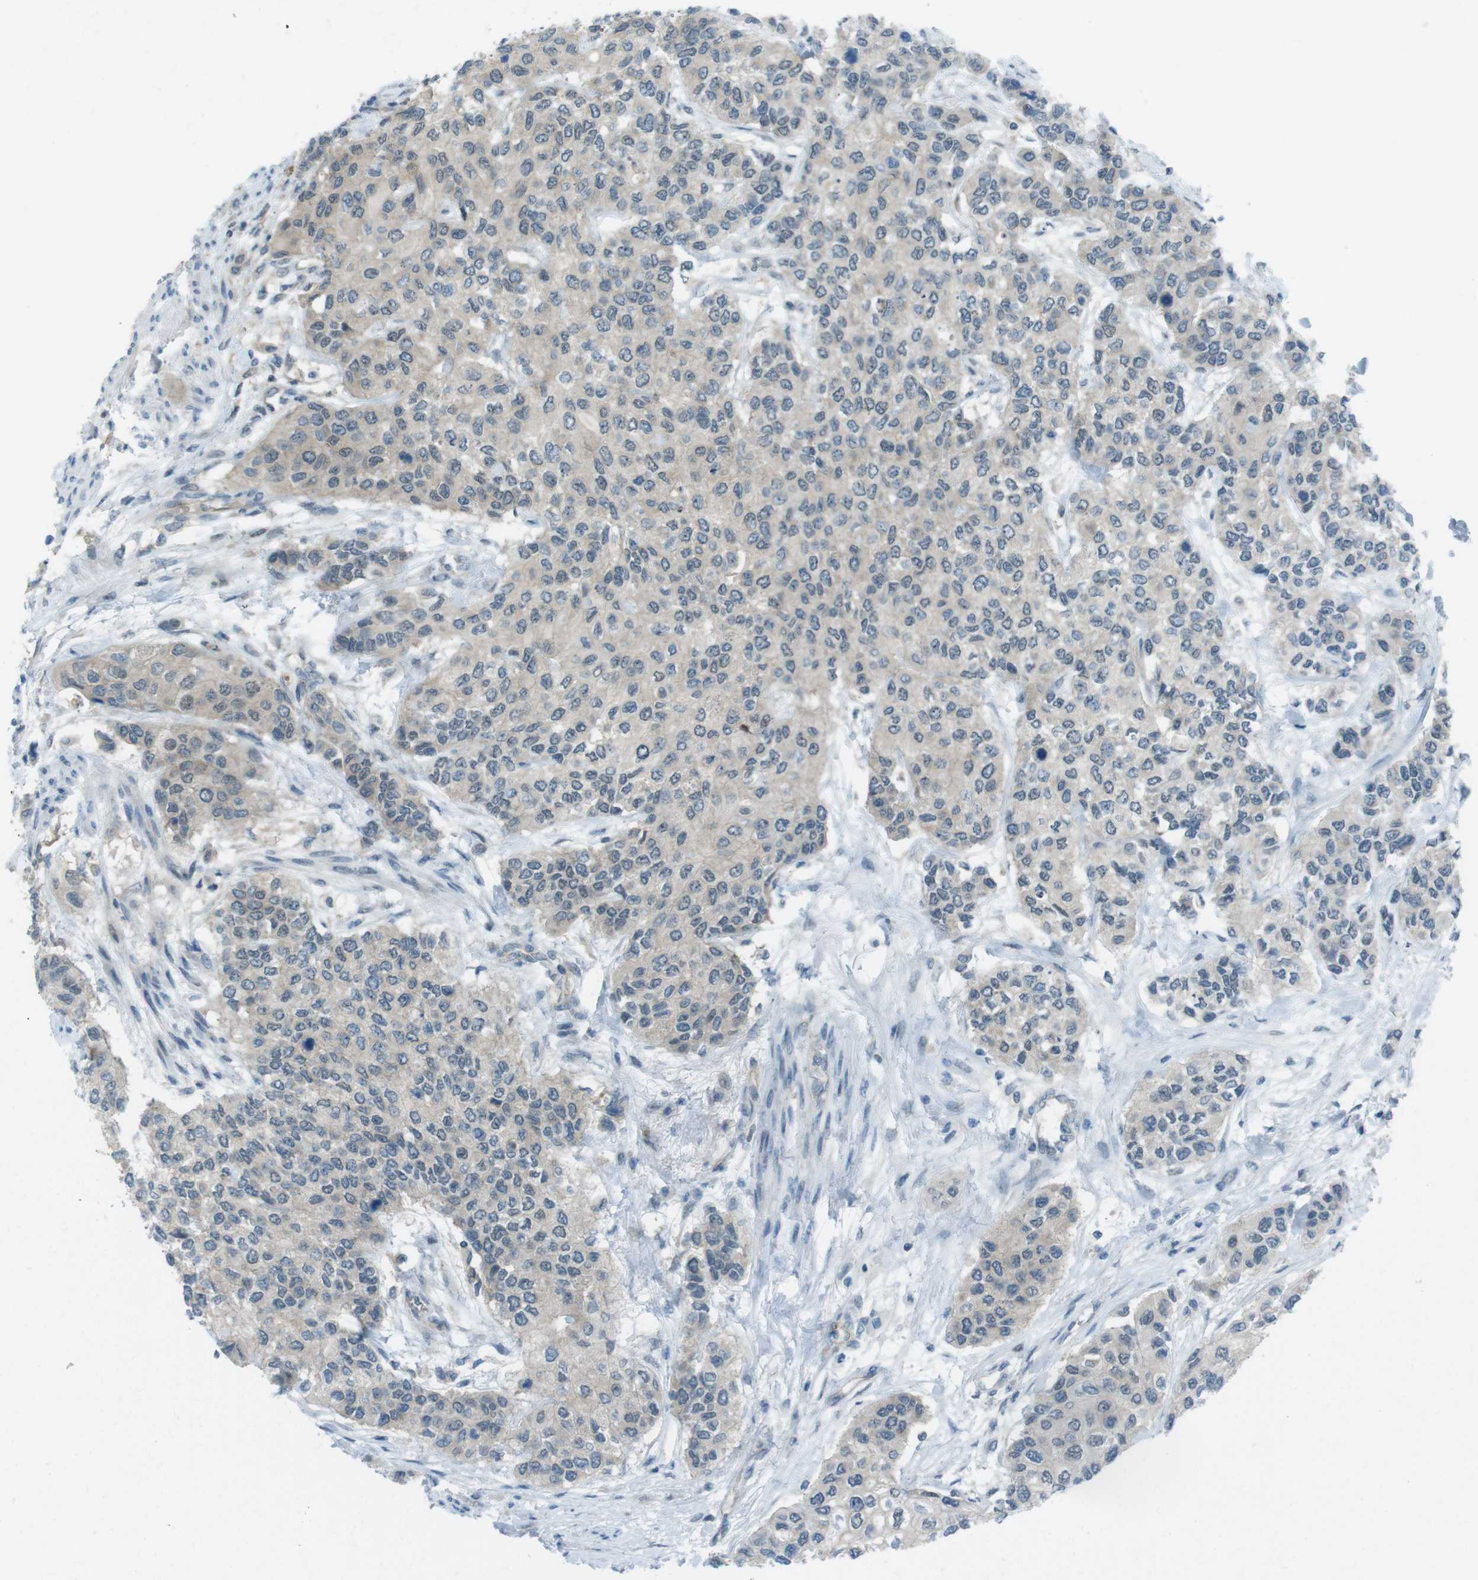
{"staining": {"intensity": "negative", "quantity": "none", "location": "none"}, "tissue": "urothelial cancer", "cell_type": "Tumor cells", "image_type": "cancer", "snomed": [{"axis": "morphology", "description": "Urothelial carcinoma, High grade"}, {"axis": "topography", "description": "Urinary bladder"}], "caption": "Immunohistochemistry (IHC) image of neoplastic tissue: human high-grade urothelial carcinoma stained with DAB reveals no significant protein staining in tumor cells.", "gene": "ZDHHC20", "patient": {"sex": "female", "age": 56}}